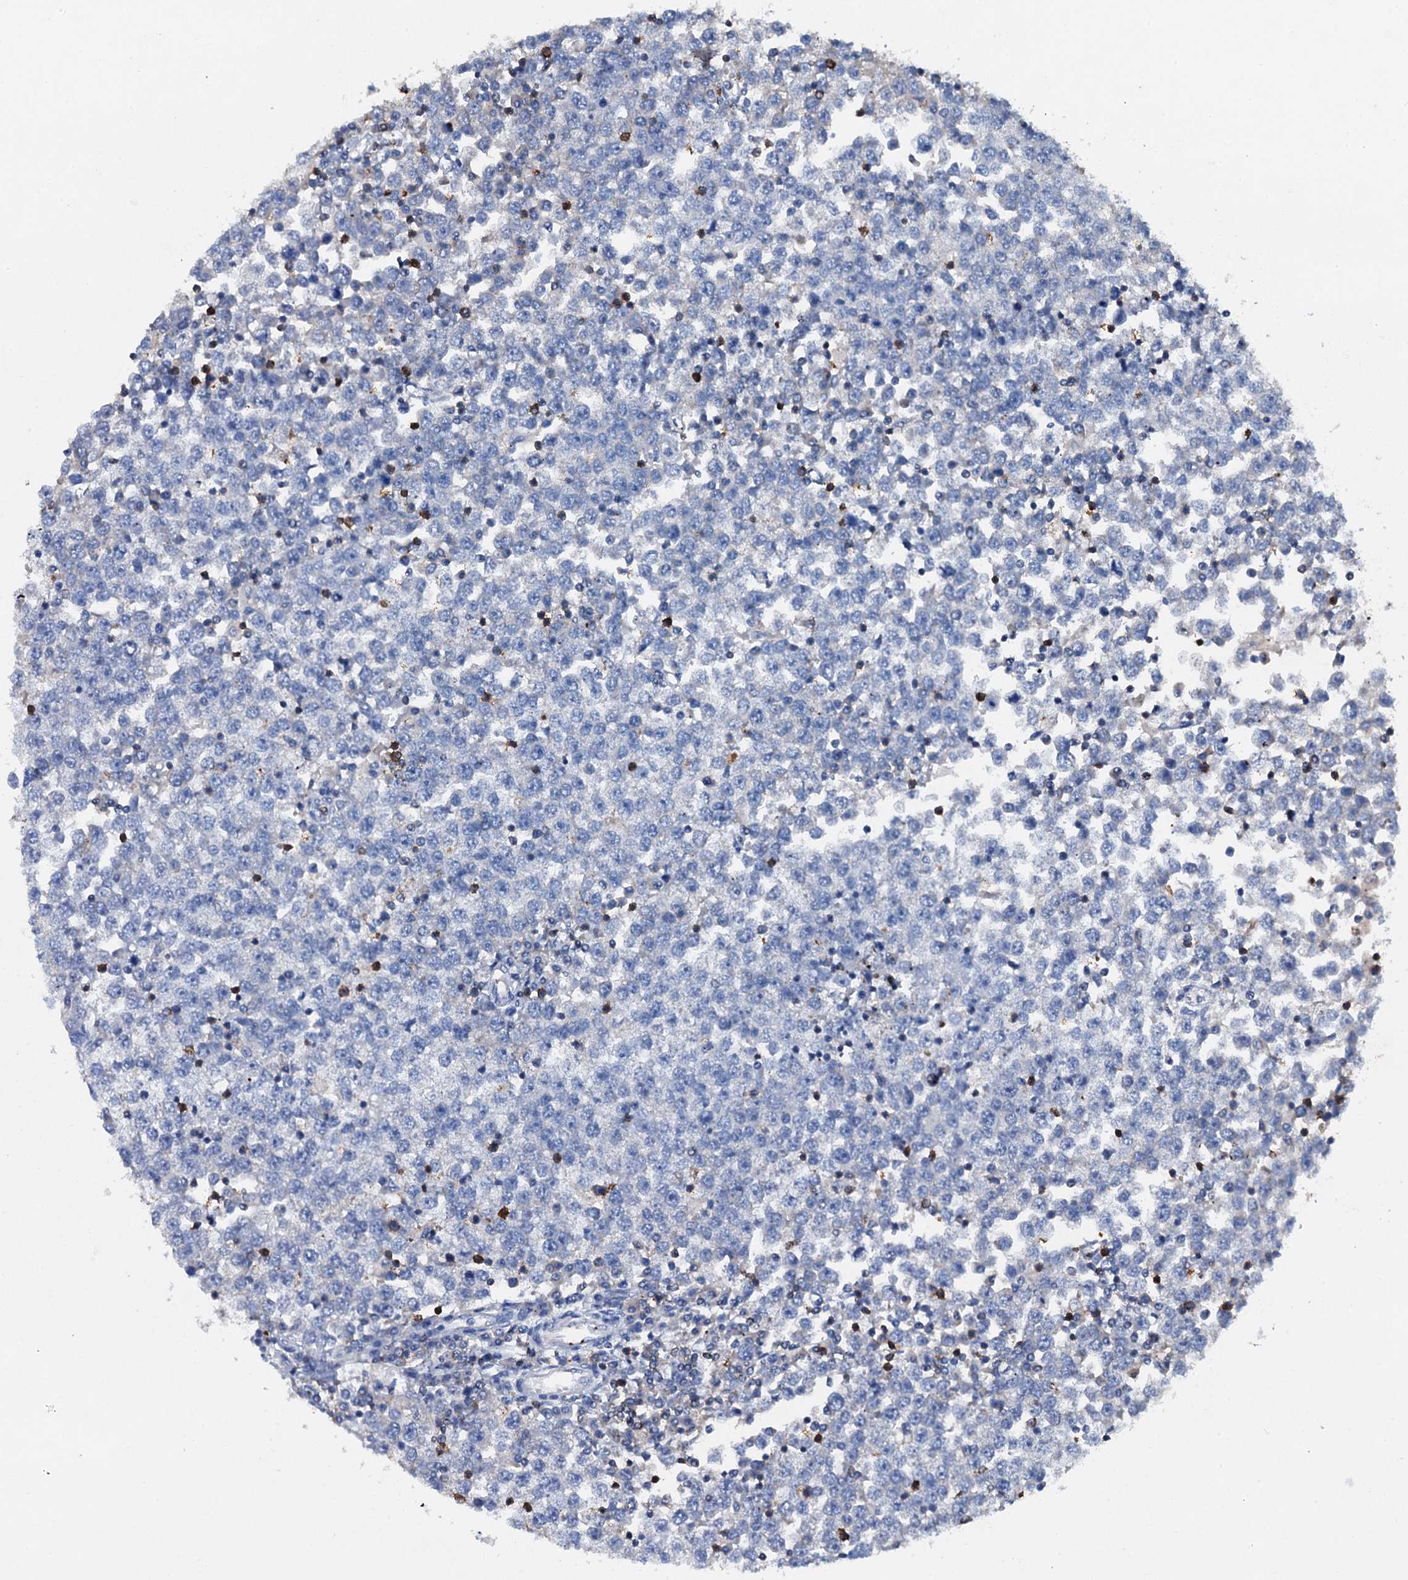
{"staining": {"intensity": "negative", "quantity": "none", "location": "none"}, "tissue": "testis cancer", "cell_type": "Tumor cells", "image_type": "cancer", "snomed": [{"axis": "morphology", "description": "Seminoma, NOS"}, {"axis": "topography", "description": "Testis"}], "caption": "This is an immunohistochemistry (IHC) histopathology image of human testis seminoma. There is no positivity in tumor cells.", "gene": "MS4A4E", "patient": {"sex": "male", "age": 65}}